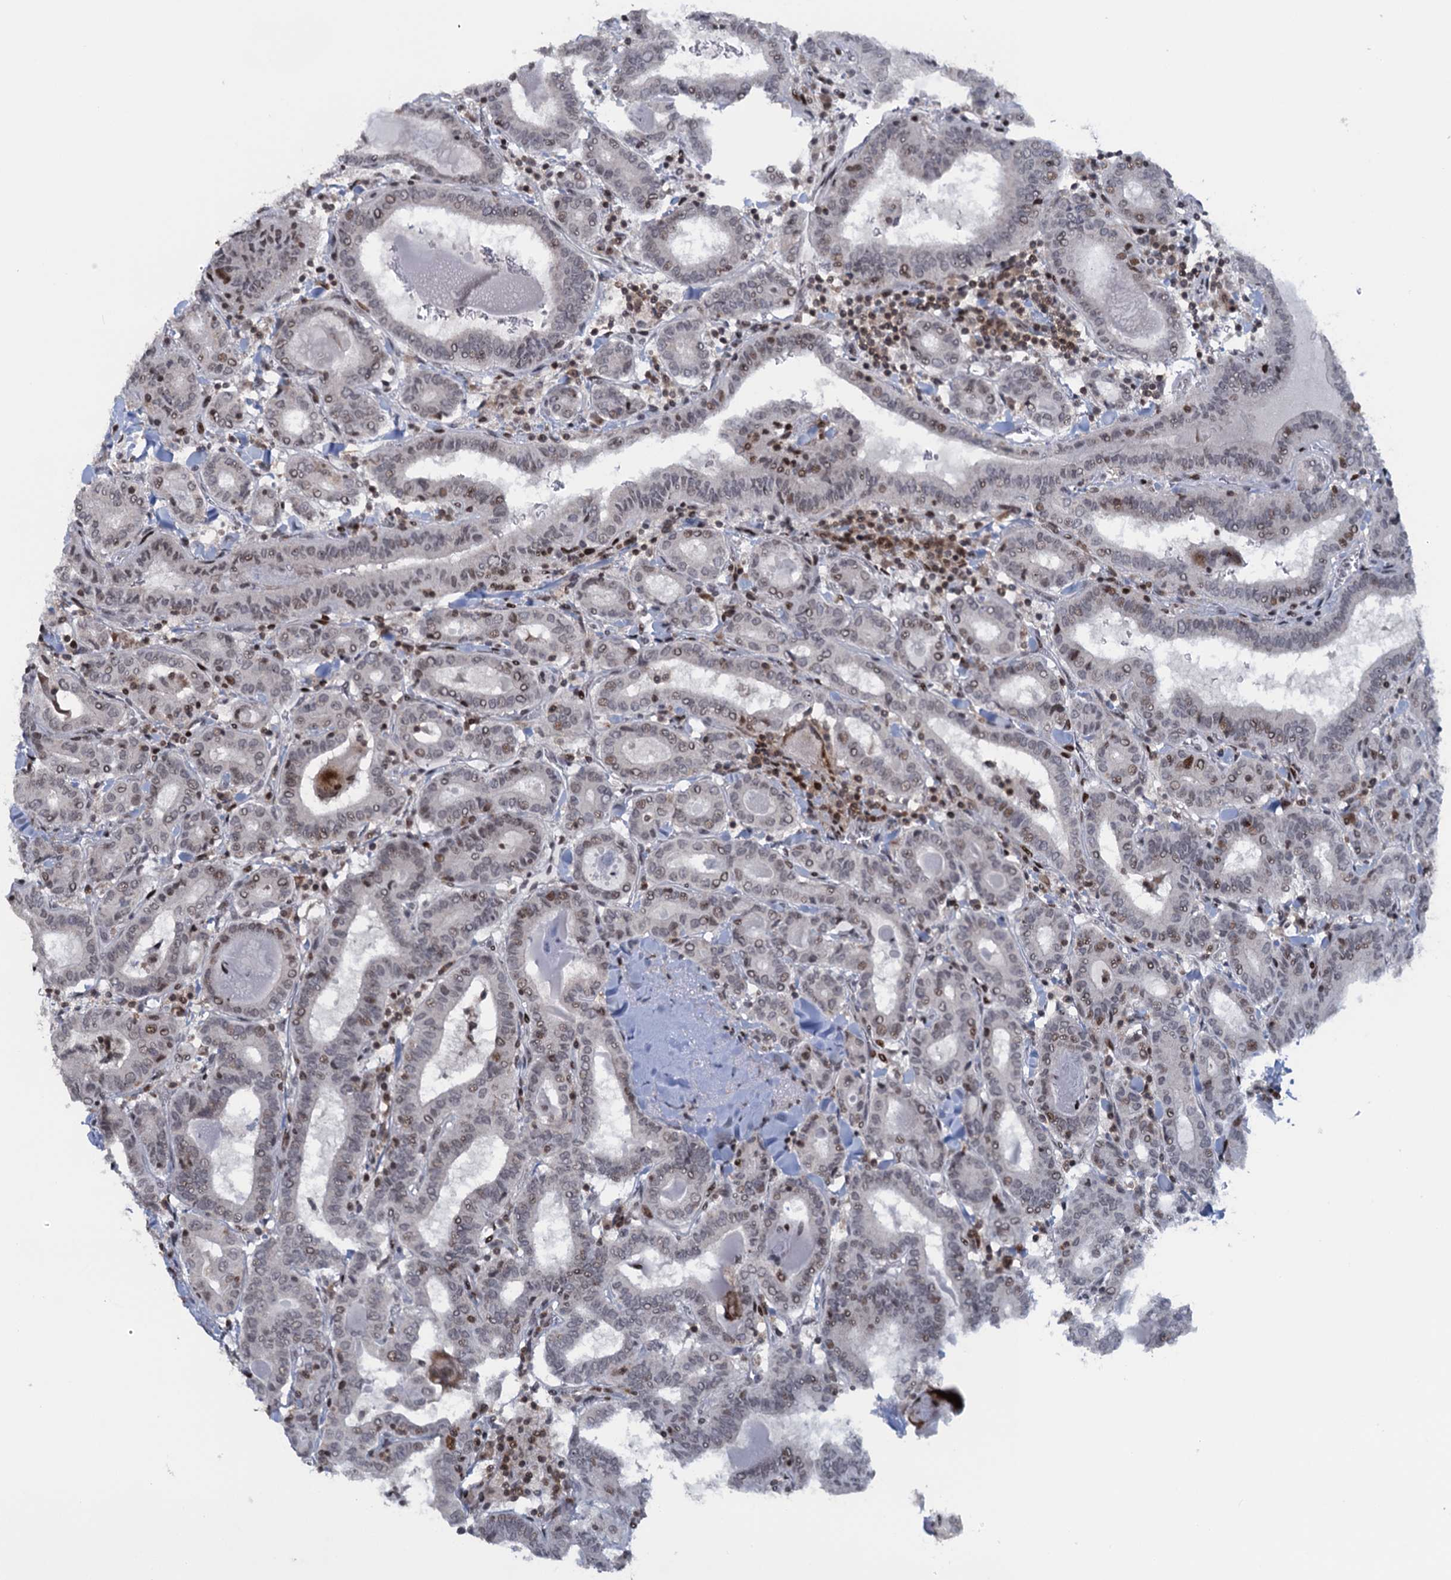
{"staining": {"intensity": "weak", "quantity": "<25%", "location": "nuclear"}, "tissue": "thyroid cancer", "cell_type": "Tumor cells", "image_type": "cancer", "snomed": [{"axis": "morphology", "description": "Papillary adenocarcinoma, NOS"}, {"axis": "topography", "description": "Thyroid gland"}], "caption": "The immunohistochemistry photomicrograph has no significant expression in tumor cells of papillary adenocarcinoma (thyroid) tissue.", "gene": "FYB1", "patient": {"sex": "female", "age": 72}}